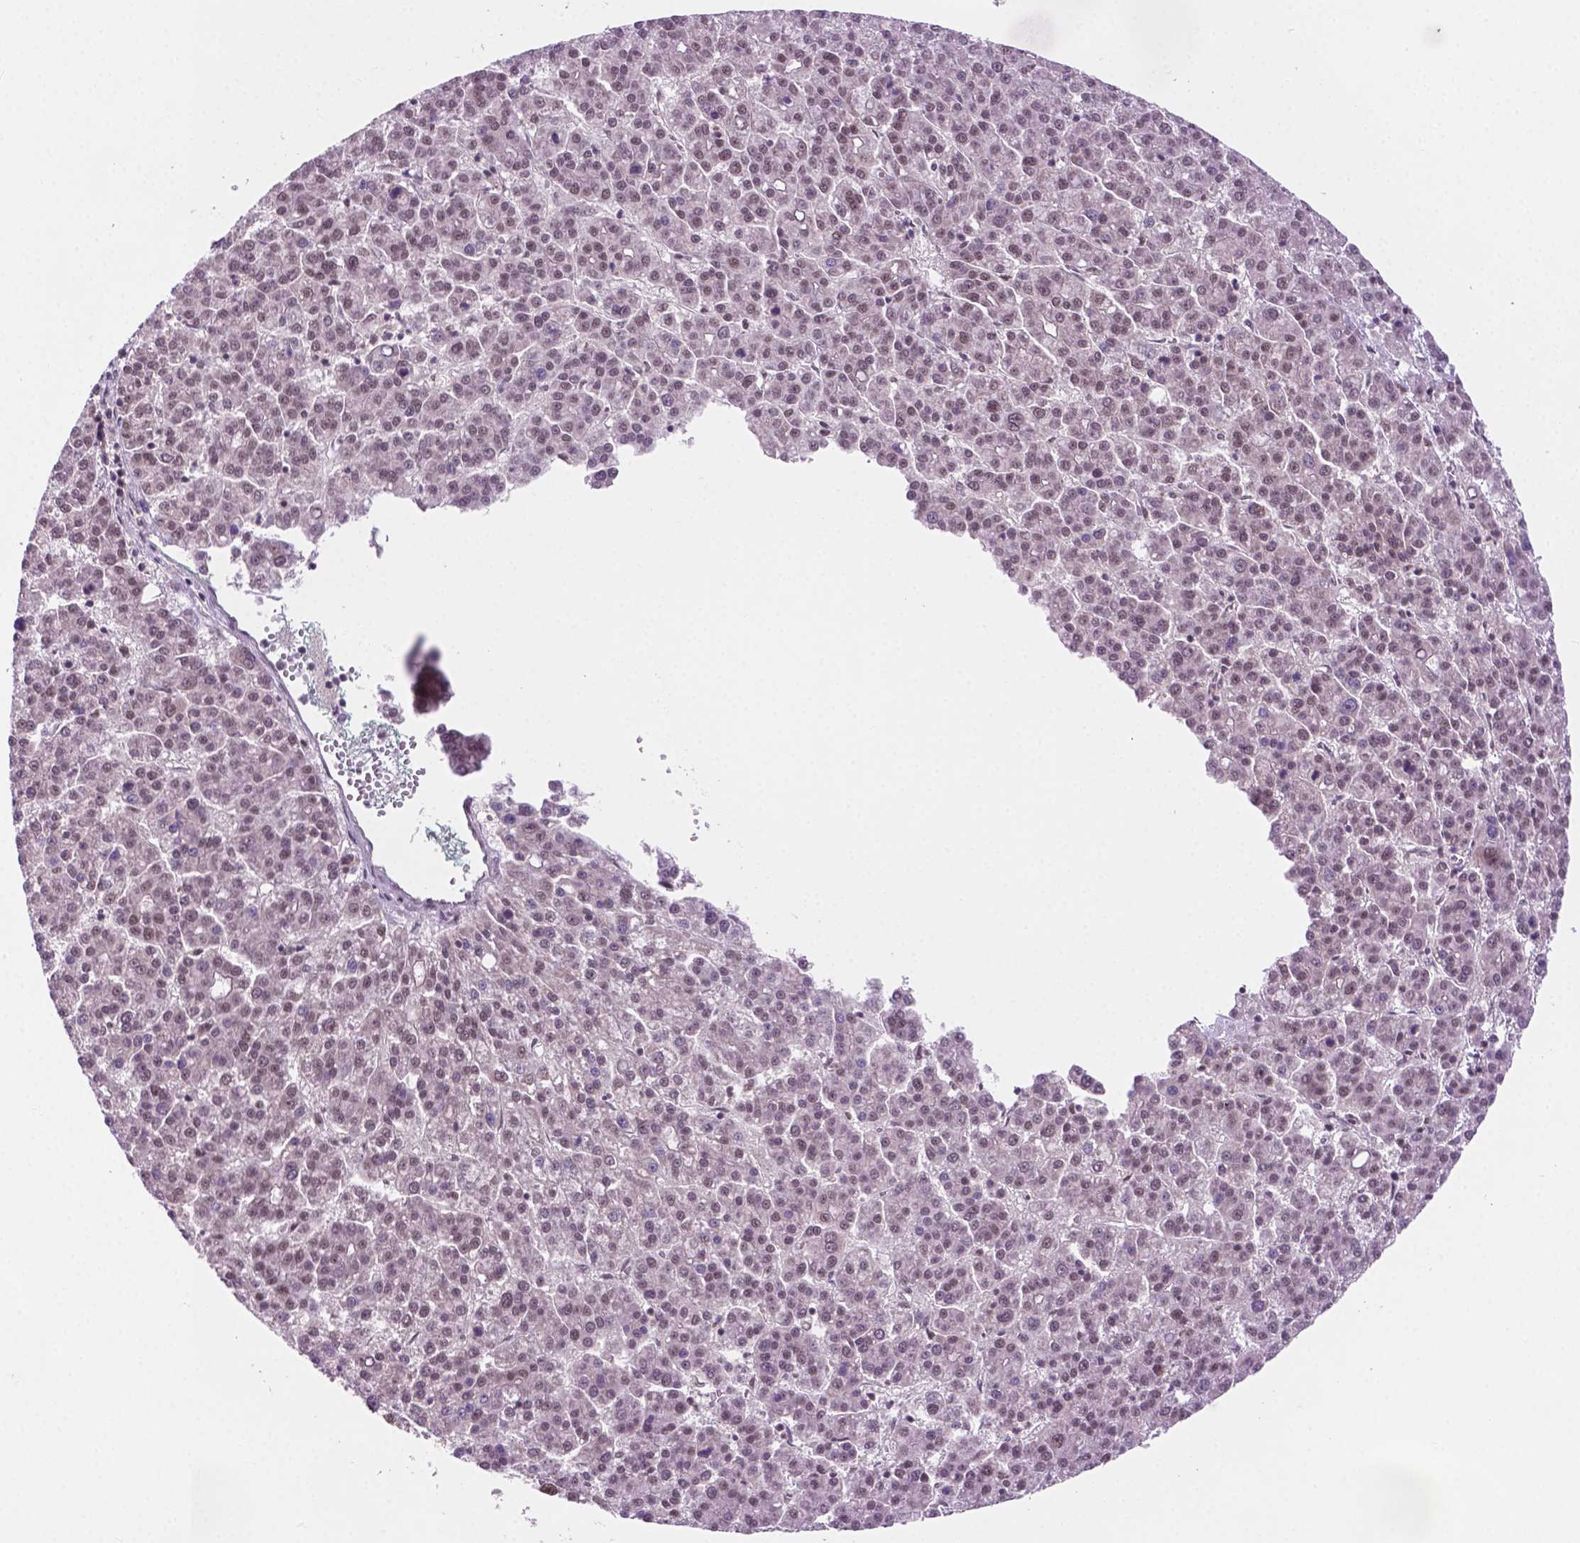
{"staining": {"intensity": "weak", "quantity": ">75%", "location": "nuclear"}, "tissue": "liver cancer", "cell_type": "Tumor cells", "image_type": "cancer", "snomed": [{"axis": "morphology", "description": "Carcinoma, Hepatocellular, NOS"}, {"axis": "topography", "description": "Liver"}], "caption": "Protein positivity by immunohistochemistry reveals weak nuclear staining in approximately >75% of tumor cells in liver cancer (hepatocellular carcinoma).", "gene": "PHAX", "patient": {"sex": "female", "age": 58}}